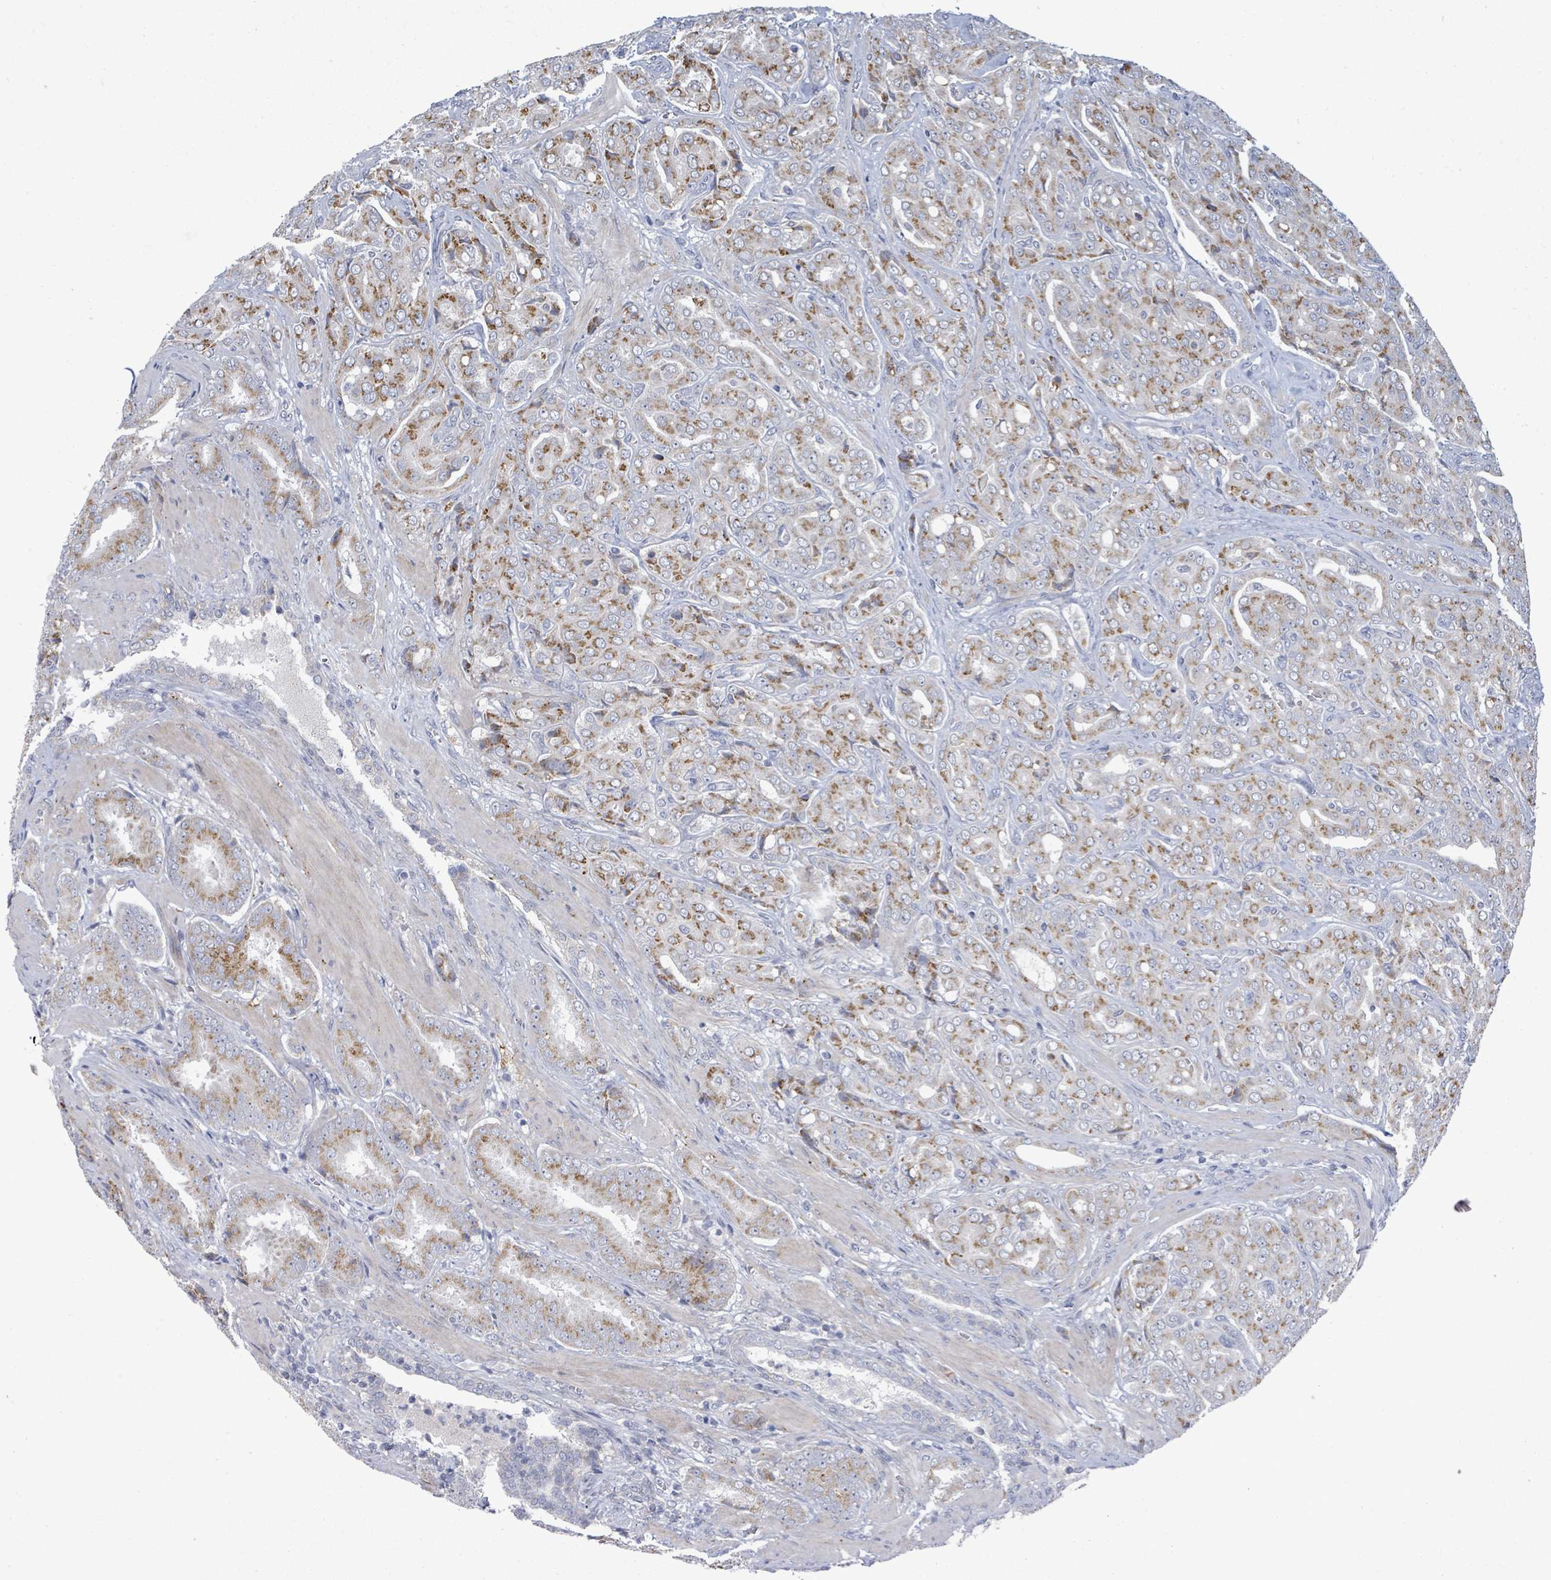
{"staining": {"intensity": "moderate", "quantity": ">75%", "location": "cytoplasmic/membranous"}, "tissue": "prostate cancer", "cell_type": "Tumor cells", "image_type": "cancer", "snomed": [{"axis": "morphology", "description": "Adenocarcinoma, High grade"}, {"axis": "topography", "description": "Prostate"}], "caption": "Immunohistochemical staining of human prostate adenocarcinoma (high-grade) demonstrates medium levels of moderate cytoplasmic/membranous protein staining in about >75% of tumor cells.", "gene": "ZFPM1", "patient": {"sex": "male", "age": 68}}